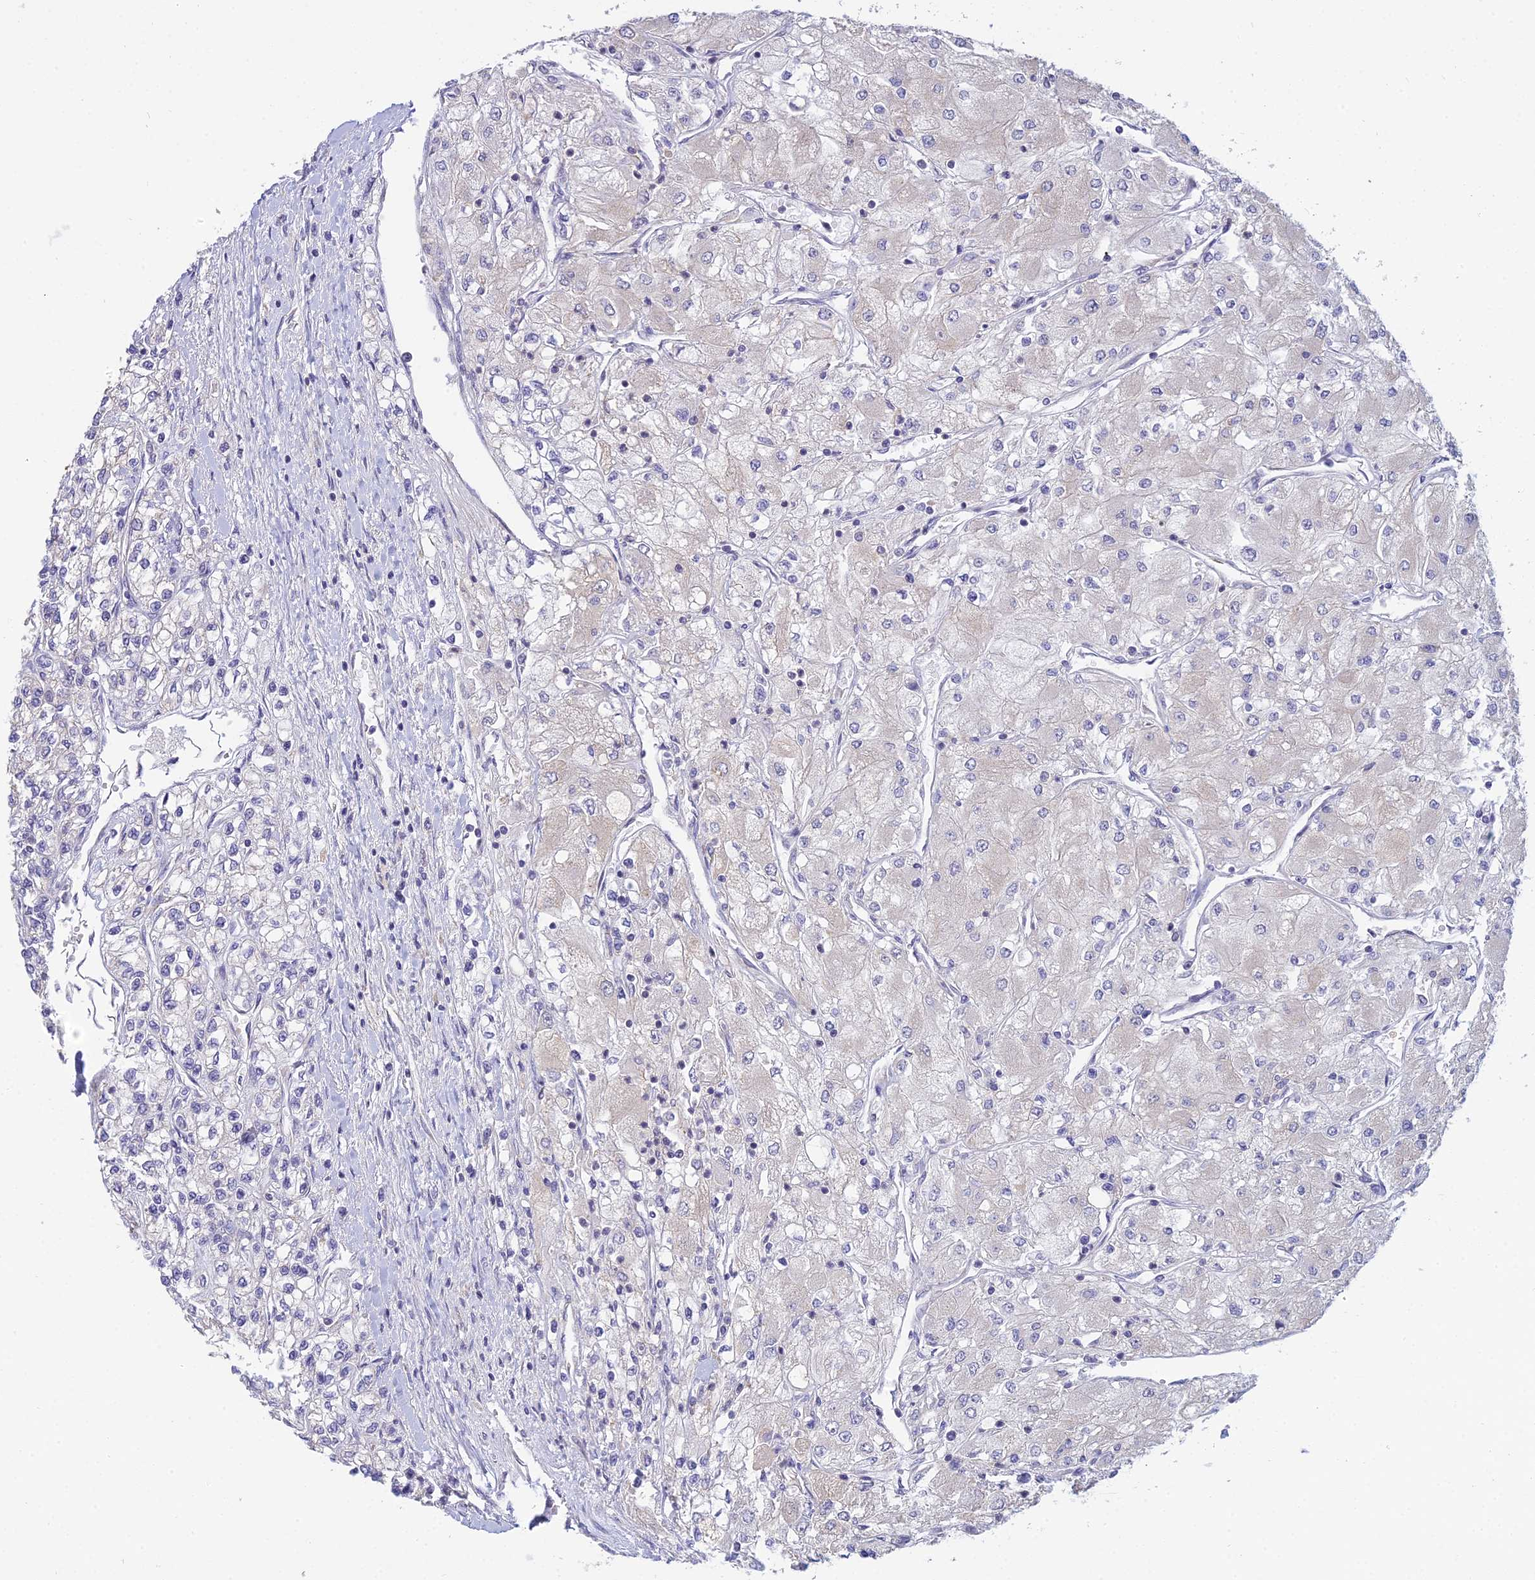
{"staining": {"intensity": "negative", "quantity": "none", "location": "none"}, "tissue": "renal cancer", "cell_type": "Tumor cells", "image_type": "cancer", "snomed": [{"axis": "morphology", "description": "Adenocarcinoma, NOS"}, {"axis": "topography", "description": "Kidney"}], "caption": "Renal cancer was stained to show a protein in brown. There is no significant positivity in tumor cells.", "gene": "CFAP206", "patient": {"sex": "male", "age": 80}}